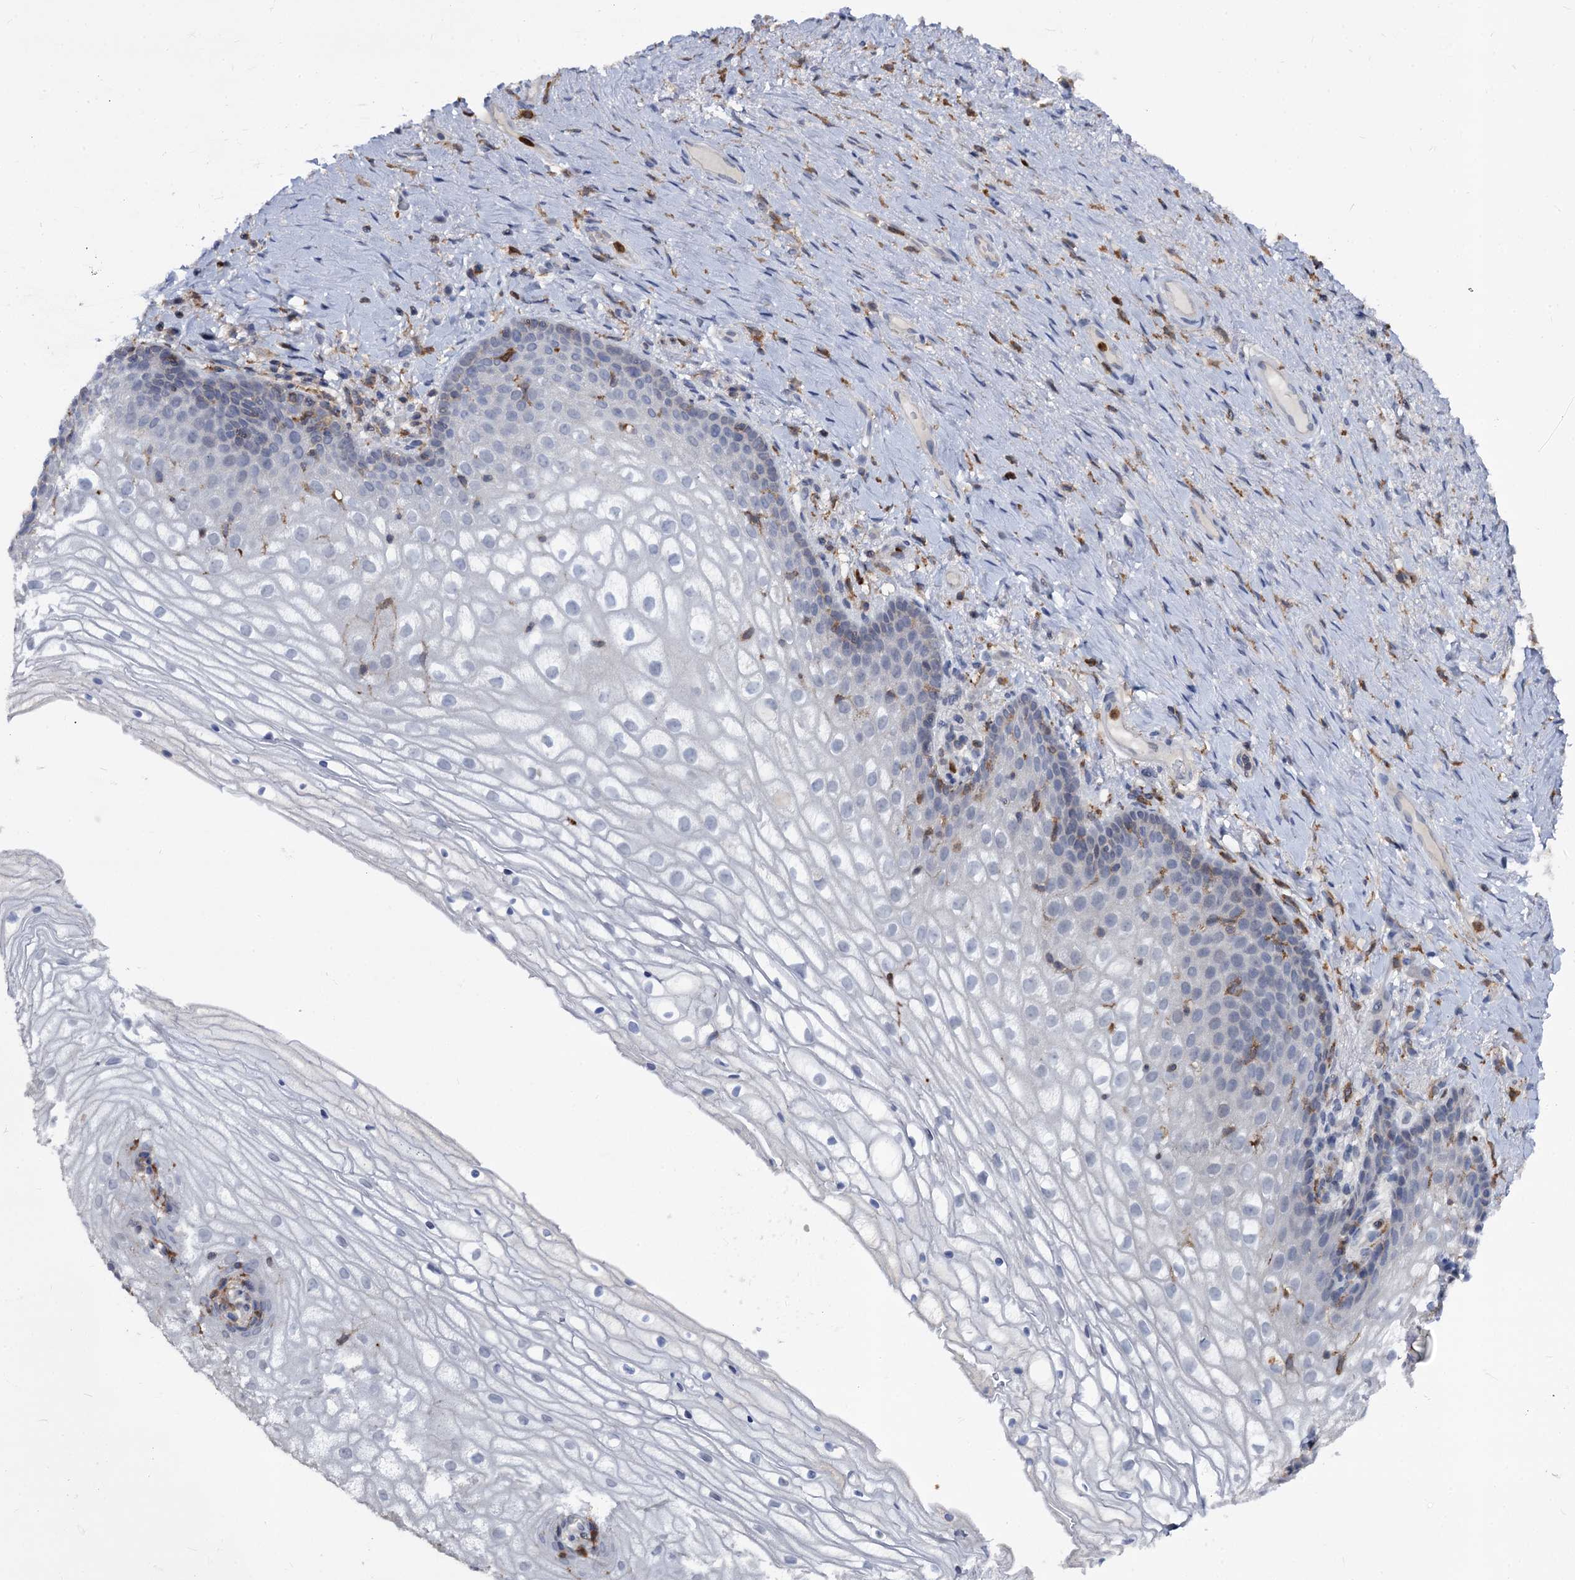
{"staining": {"intensity": "negative", "quantity": "none", "location": "none"}, "tissue": "vagina", "cell_type": "Squamous epithelial cells", "image_type": "normal", "snomed": [{"axis": "morphology", "description": "Normal tissue, NOS"}, {"axis": "topography", "description": "Vagina"}], "caption": "DAB immunohistochemical staining of normal vagina shows no significant positivity in squamous epithelial cells. Brightfield microscopy of immunohistochemistry (IHC) stained with DAB (brown) and hematoxylin (blue), captured at high magnification.", "gene": "RHOG", "patient": {"sex": "female", "age": 60}}